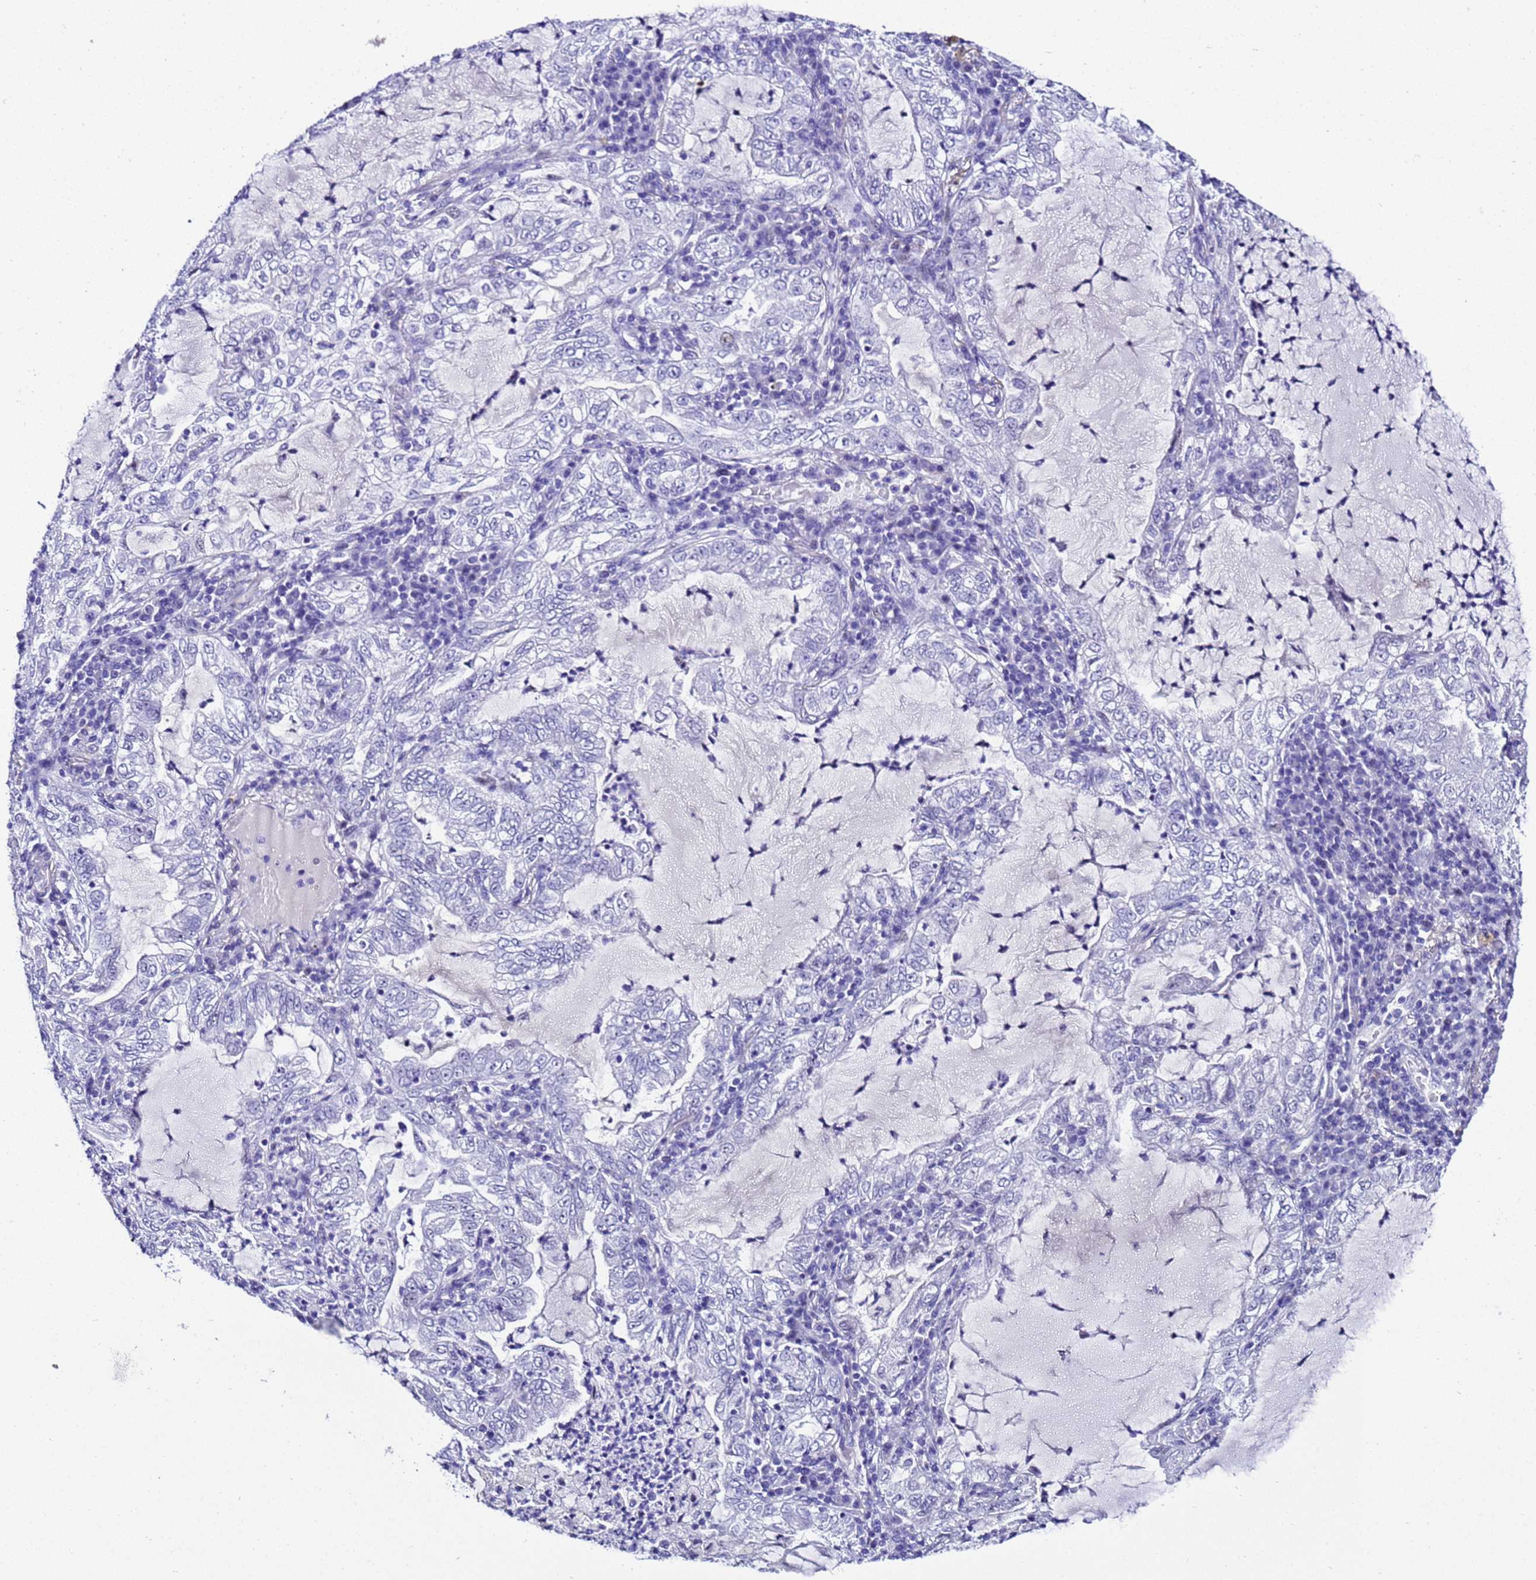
{"staining": {"intensity": "negative", "quantity": "none", "location": "none"}, "tissue": "lung cancer", "cell_type": "Tumor cells", "image_type": "cancer", "snomed": [{"axis": "morphology", "description": "Adenocarcinoma, NOS"}, {"axis": "topography", "description": "Lung"}], "caption": "DAB (3,3'-diaminobenzidine) immunohistochemical staining of lung cancer (adenocarcinoma) exhibits no significant positivity in tumor cells.", "gene": "ZNF417", "patient": {"sex": "female", "age": 73}}